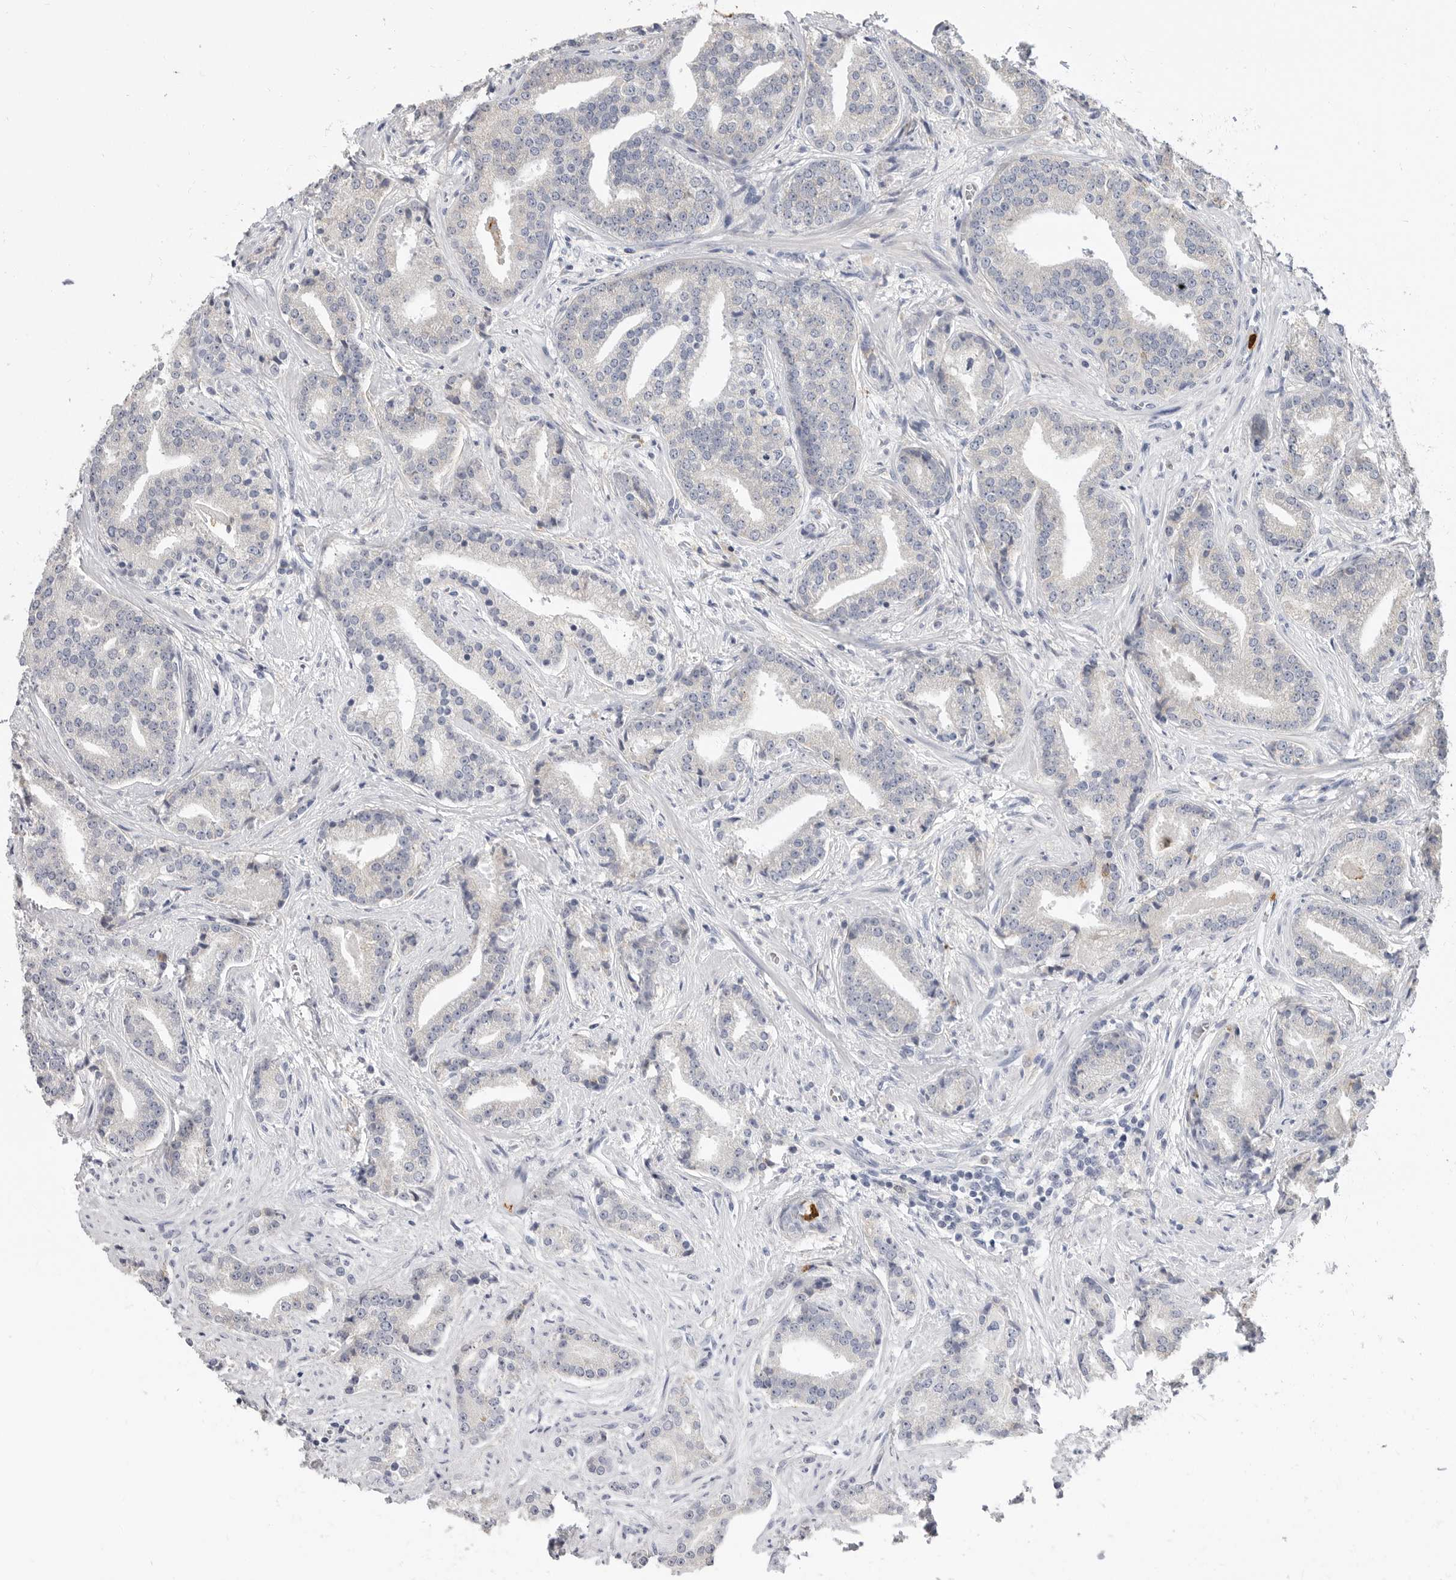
{"staining": {"intensity": "negative", "quantity": "none", "location": "none"}, "tissue": "prostate cancer", "cell_type": "Tumor cells", "image_type": "cancer", "snomed": [{"axis": "morphology", "description": "Adenocarcinoma, Low grade"}, {"axis": "topography", "description": "Prostate"}], "caption": "Histopathology image shows no protein expression in tumor cells of prostate cancer tissue.", "gene": "LTBR", "patient": {"sex": "male", "age": 67}}